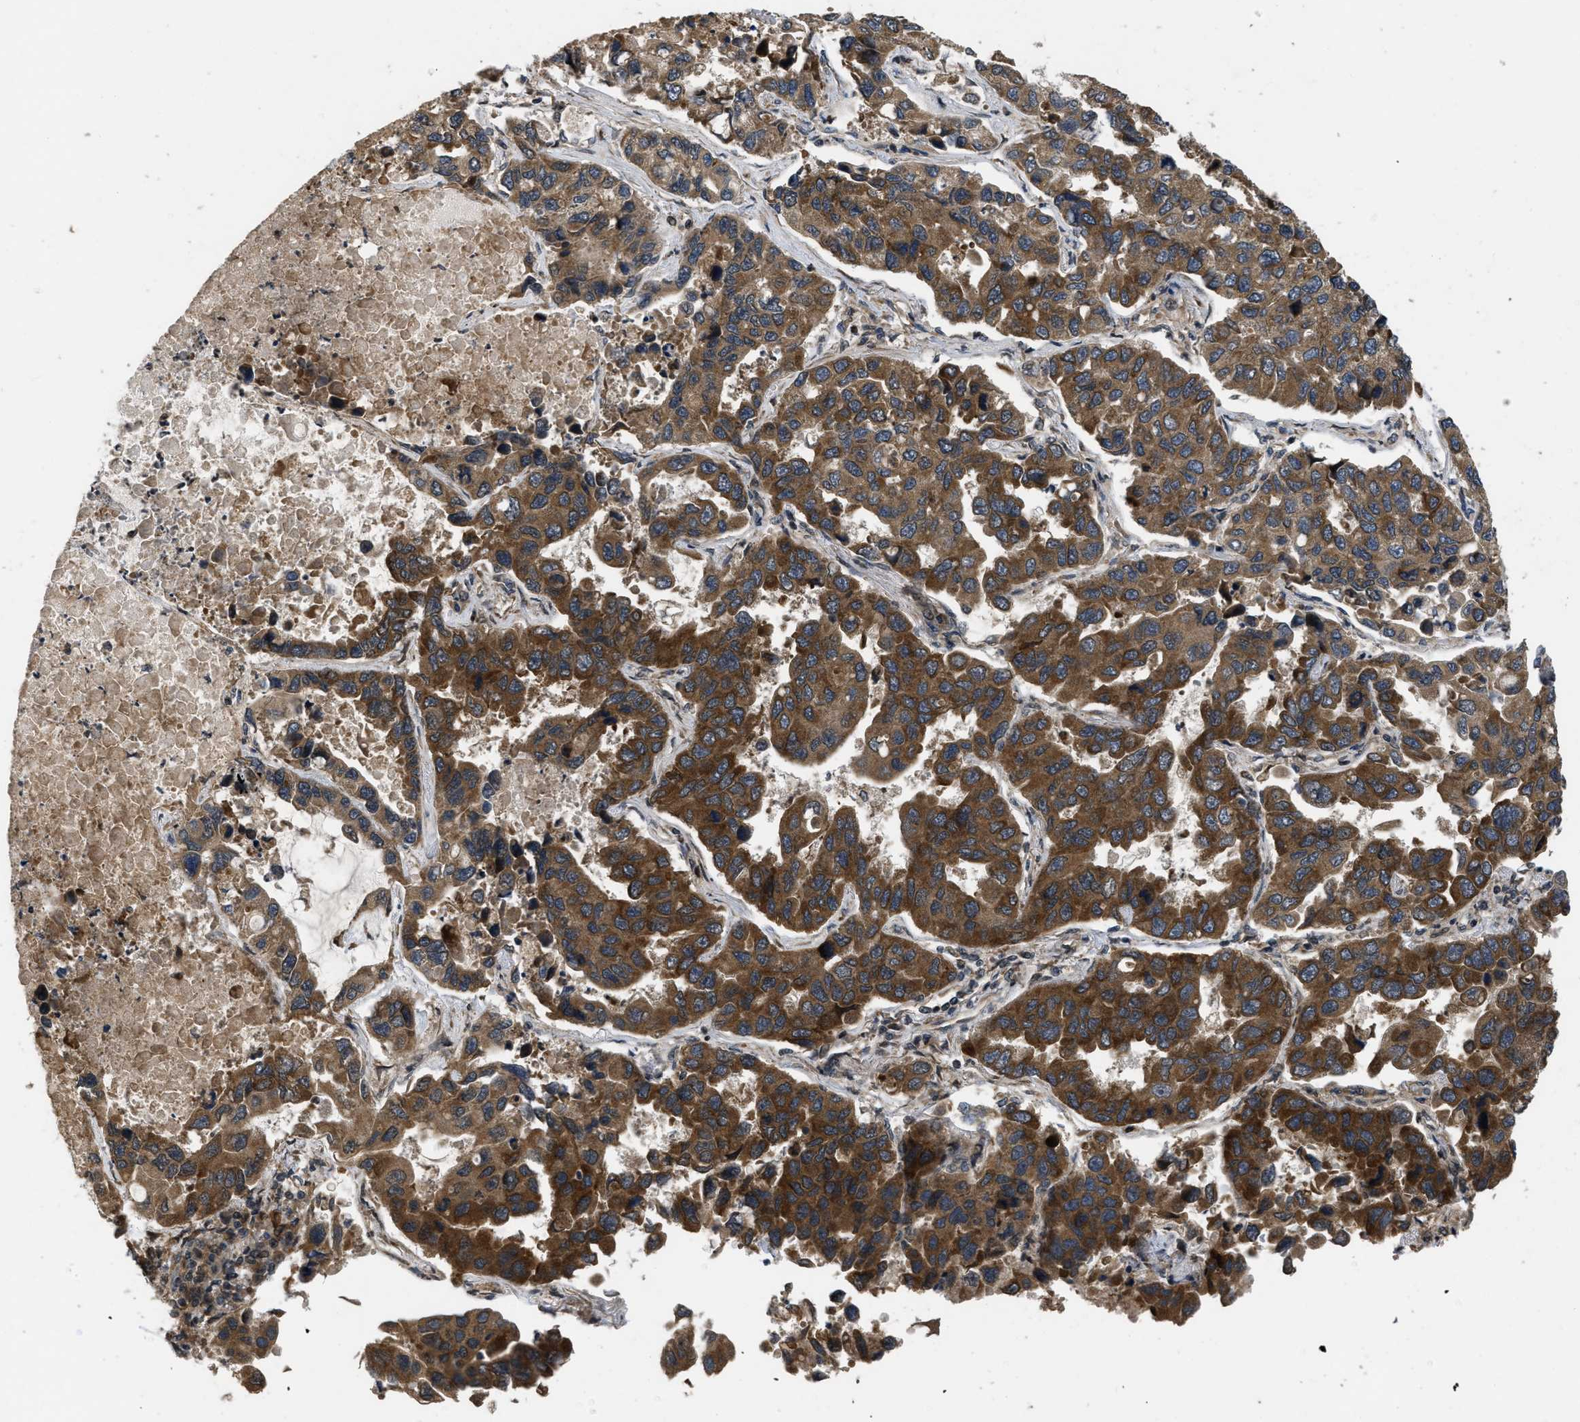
{"staining": {"intensity": "moderate", "quantity": ">75%", "location": "cytoplasmic/membranous"}, "tissue": "lung cancer", "cell_type": "Tumor cells", "image_type": "cancer", "snomed": [{"axis": "morphology", "description": "Adenocarcinoma, NOS"}, {"axis": "topography", "description": "Lung"}], "caption": "IHC histopathology image of lung adenocarcinoma stained for a protein (brown), which exhibits medium levels of moderate cytoplasmic/membranous staining in about >75% of tumor cells.", "gene": "SPTLC1", "patient": {"sex": "male", "age": 64}}